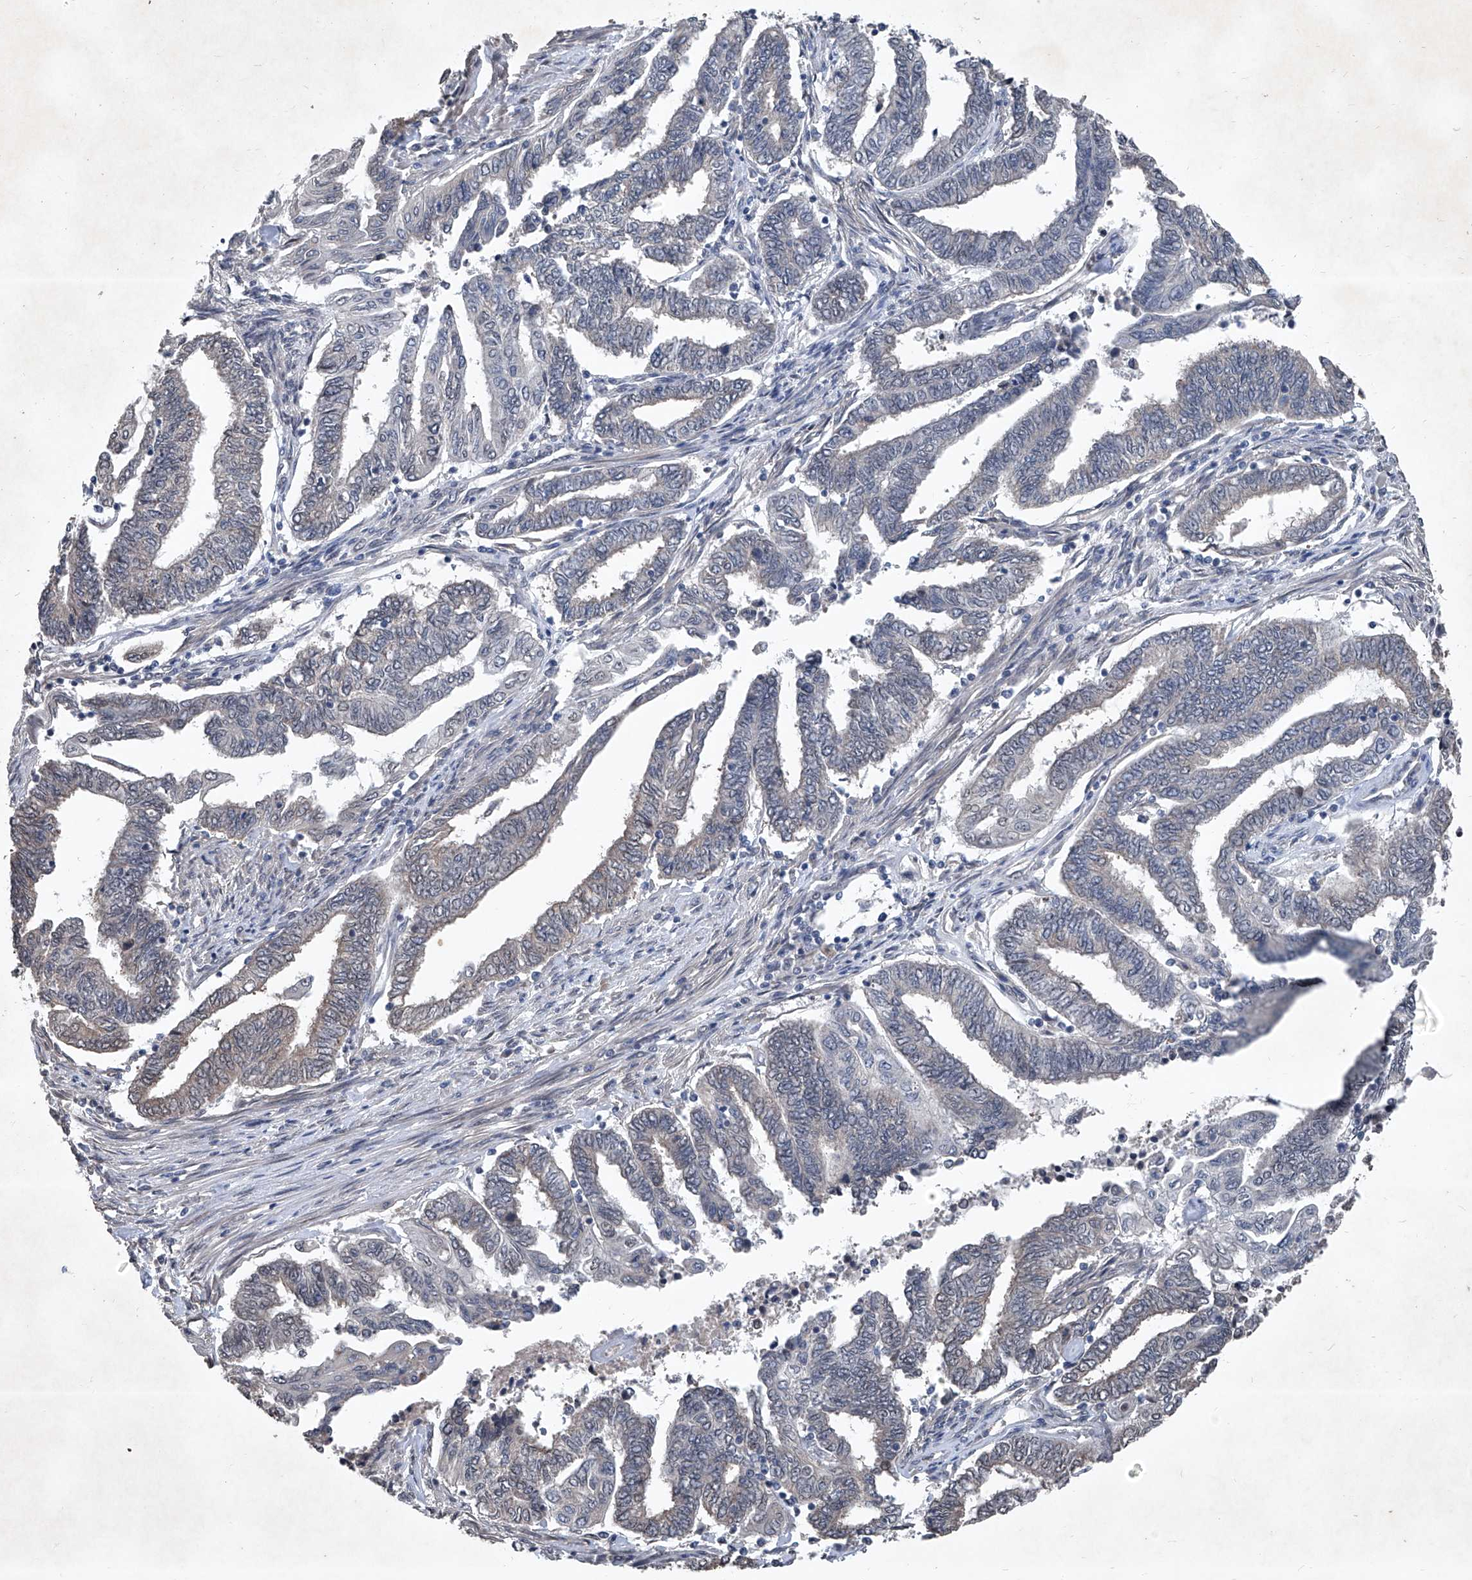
{"staining": {"intensity": "negative", "quantity": "none", "location": "none"}, "tissue": "endometrial cancer", "cell_type": "Tumor cells", "image_type": "cancer", "snomed": [{"axis": "morphology", "description": "Adenocarcinoma, NOS"}, {"axis": "topography", "description": "Uterus"}, {"axis": "topography", "description": "Endometrium"}], "caption": "Tumor cells are negative for protein expression in human endometrial cancer (adenocarcinoma).", "gene": "DDX39B", "patient": {"sex": "female", "age": 70}}